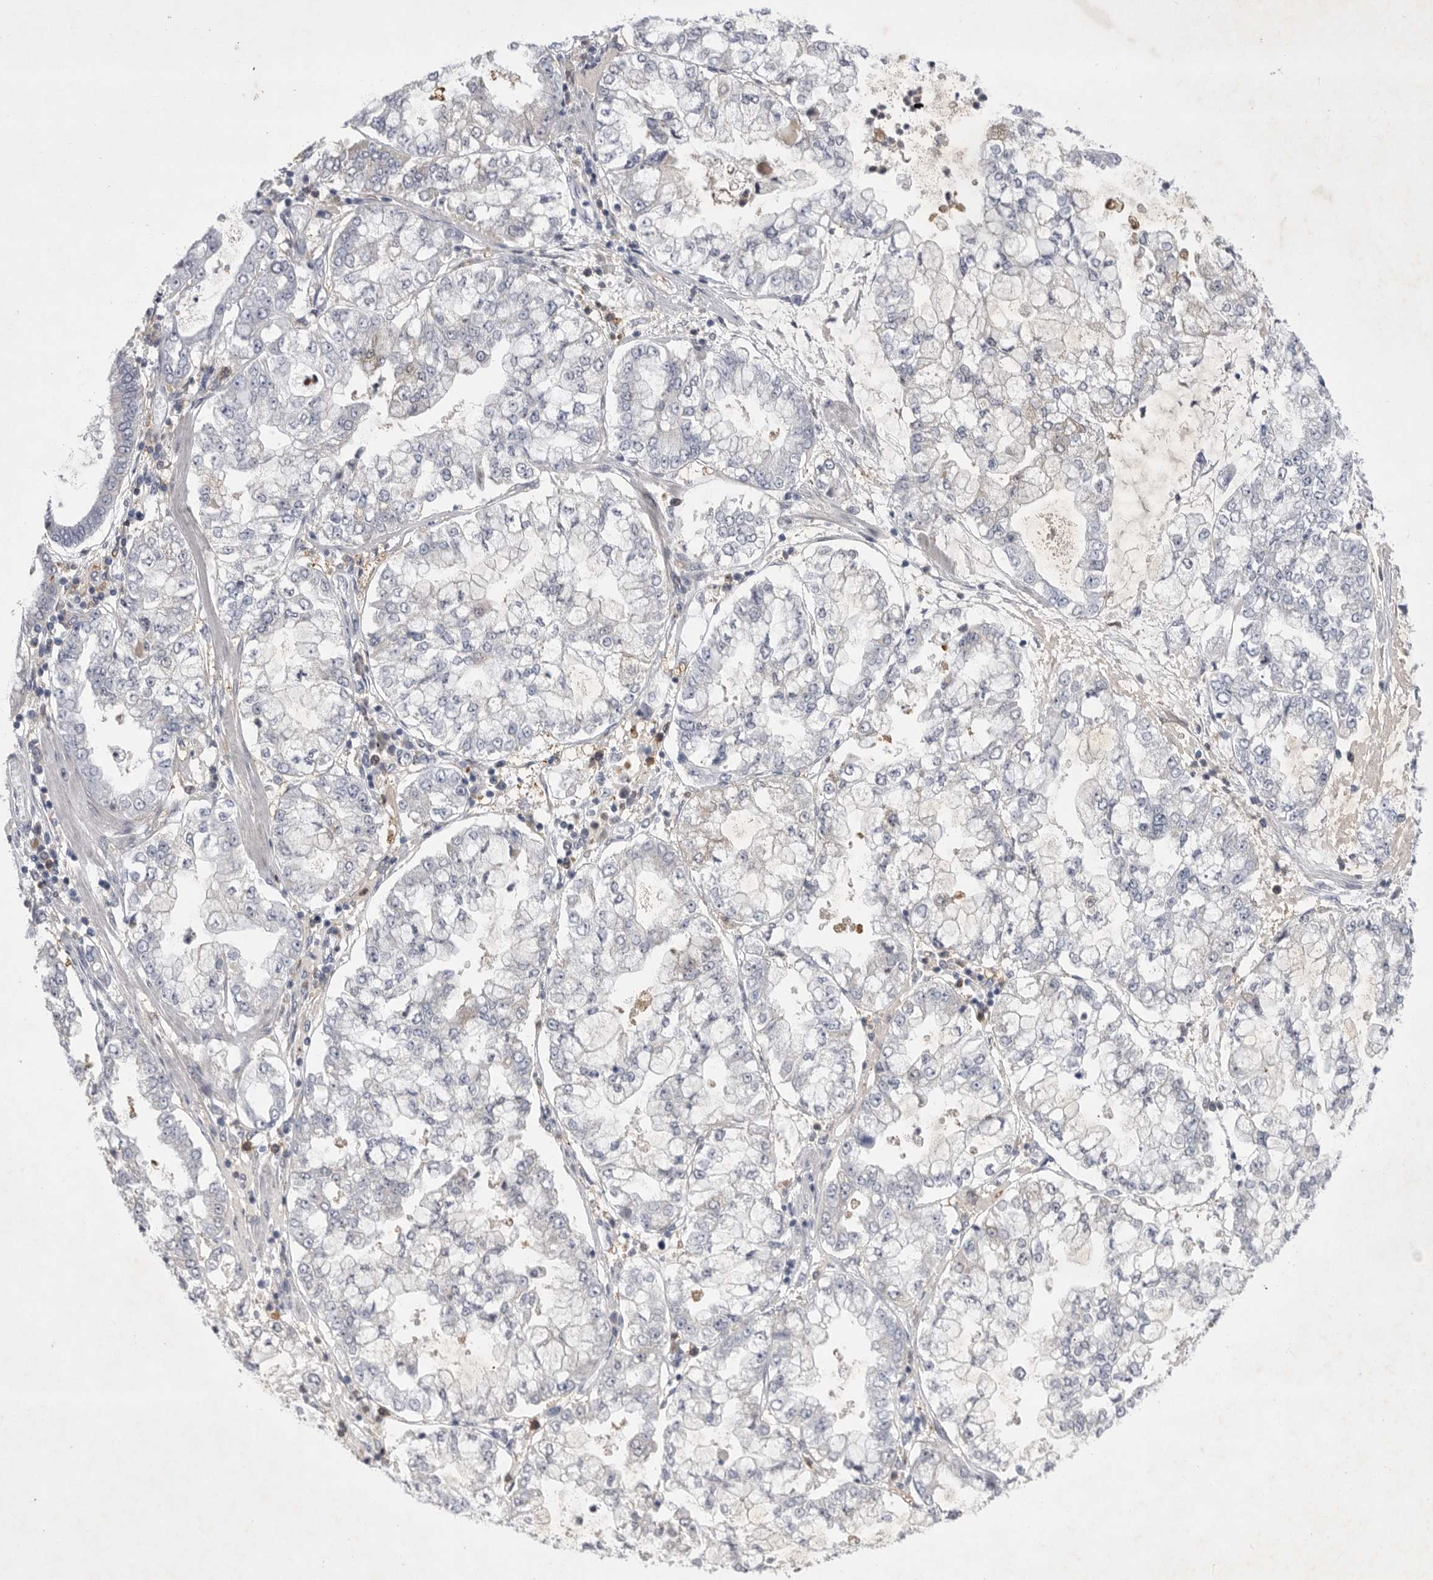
{"staining": {"intensity": "negative", "quantity": "none", "location": "none"}, "tissue": "stomach cancer", "cell_type": "Tumor cells", "image_type": "cancer", "snomed": [{"axis": "morphology", "description": "Adenocarcinoma, NOS"}, {"axis": "topography", "description": "Stomach"}], "caption": "A high-resolution image shows immunohistochemistry (IHC) staining of adenocarcinoma (stomach), which displays no significant expression in tumor cells. The staining was performed using DAB to visualize the protein expression in brown, while the nuclei were stained in blue with hematoxylin (Magnification: 20x).", "gene": "SIGLEC10", "patient": {"sex": "male", "age": 76}}